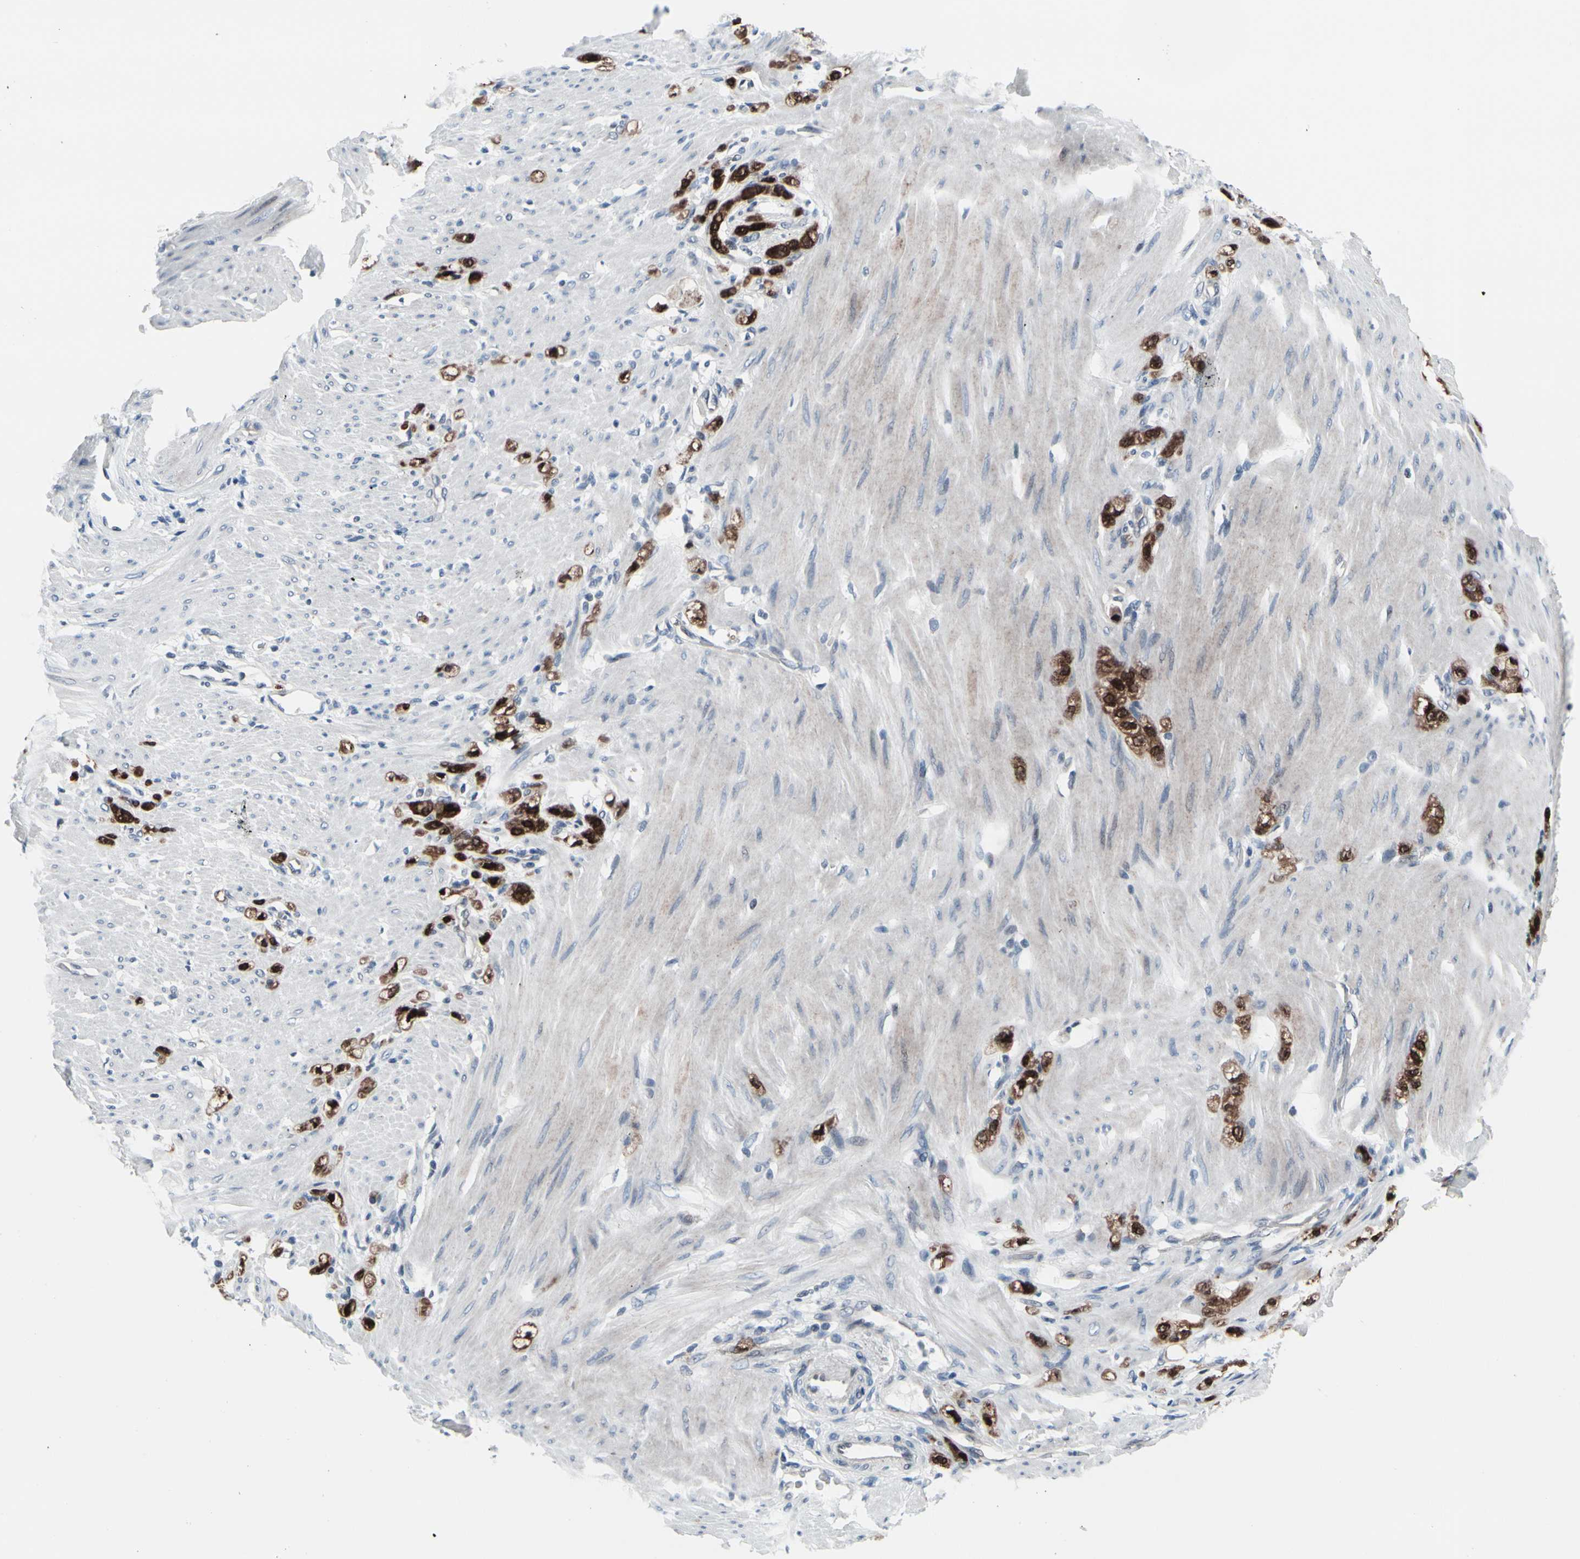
{"staining": {"intensity": "strong", "quantity": ">75%", "location": "cytoplasmic/membranous,nuclear"}, "tissue": "stomach cancer", "cell_type": "Tumor cells", "image_type": "cancer", "snomed": [{"axis": "morphology", "description": "Adenocarcinoma, NOS"}, {"axis": "topography", "description": "Stomach"}], "caption": "Brown immunohistochemical staining in human stomach cancer shows strong cytoplasmic/membranous and nuclear expression in about >75% of tumor cells.", "gene": "TXN", "patient": {"sex": "male", "age": 82}}